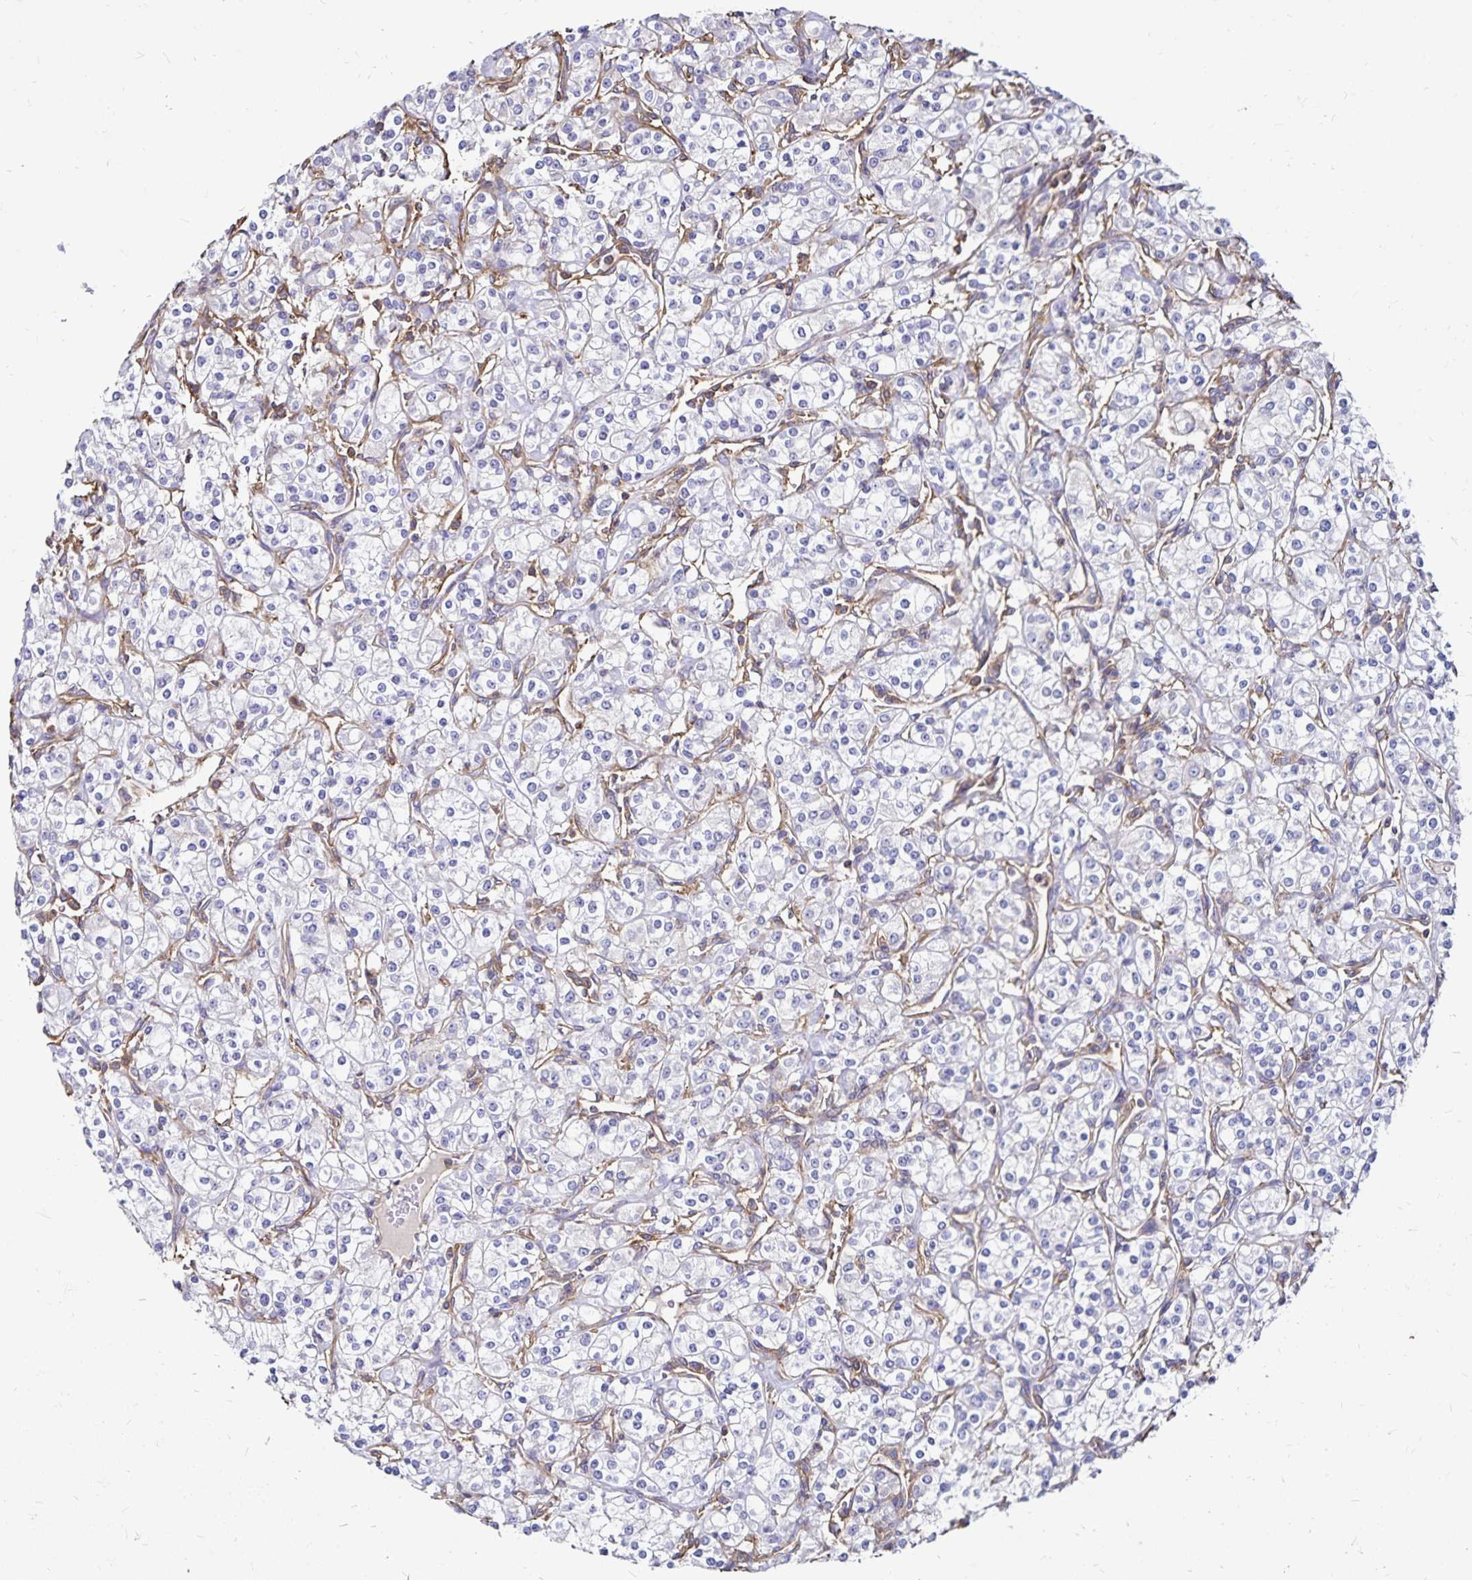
{"staining": {"intensity": "negative", "quantity": "none", "location": "none"}, "tissue": "renal cancer", "cell_type": "Tumor cells", "image_type": "cancer", "snomed": [{"axis": "morphology", "description": "Adenocarcinoma, NOS"}, {"axis": "topography", "description": "Kidney"}], "caption": "Immunohistochemical staining of renal cancer (adenocarcinoma) demonstrates no significant expression in tumor cells.", "gene": "RPRML", "patient": {"sex": "male", "age": 77}}